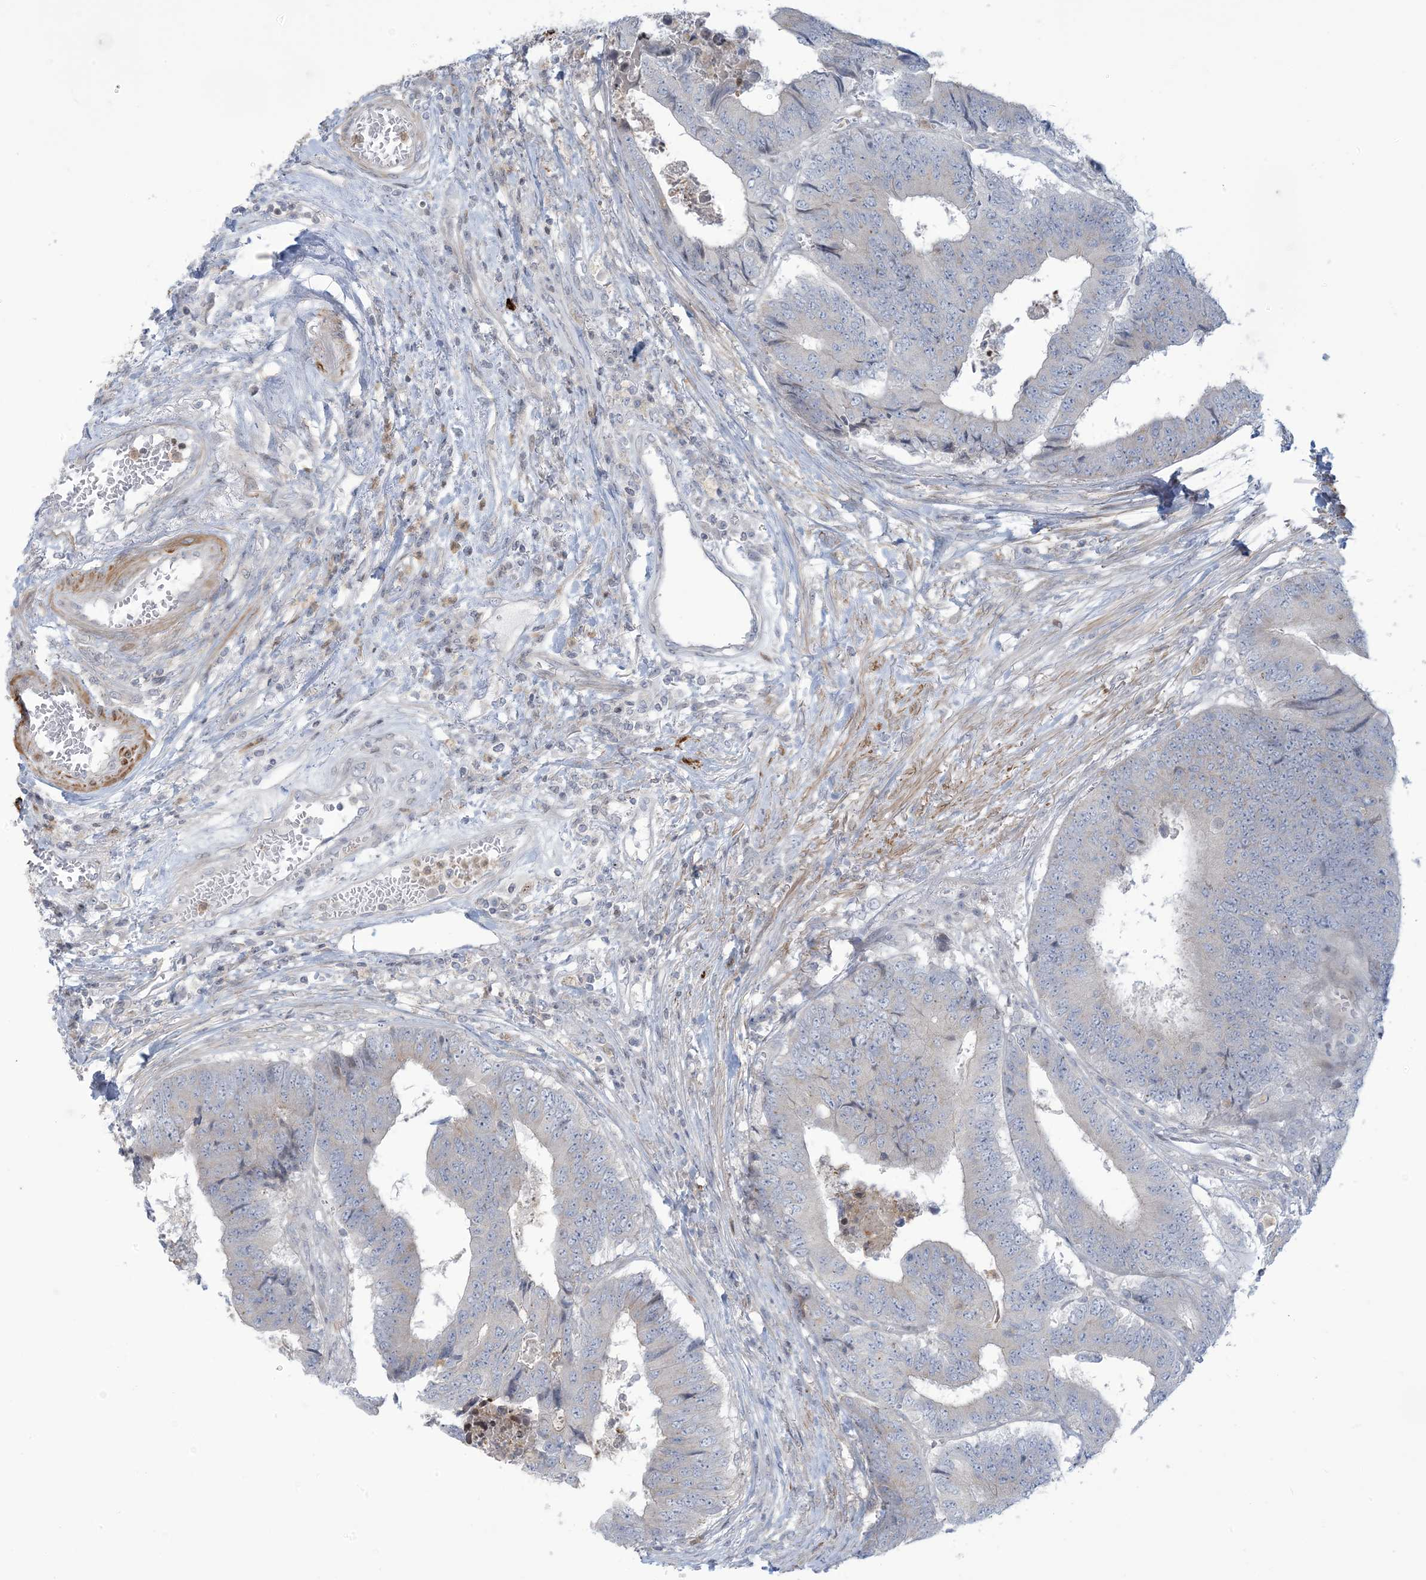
{"staining": {"intensity": "negative", "quantity": "none", "location": "none"}, "tissue": "colorectal cancer", "cell_type": "Tumor cells", "image_type": "cancer", "snomed": [{"axis": "morphology", "description": "Adenocarcinoma, NOS"}, {"axis": "topography", "description": "Rectum"}], "caption": "Colorectal cancer (adenocarcinoma) was stained to show a protein in brown. There is no significant expression in tumor cells.", "gene": "AFTPH", "patient": {"sex": "male", "age": 84}}